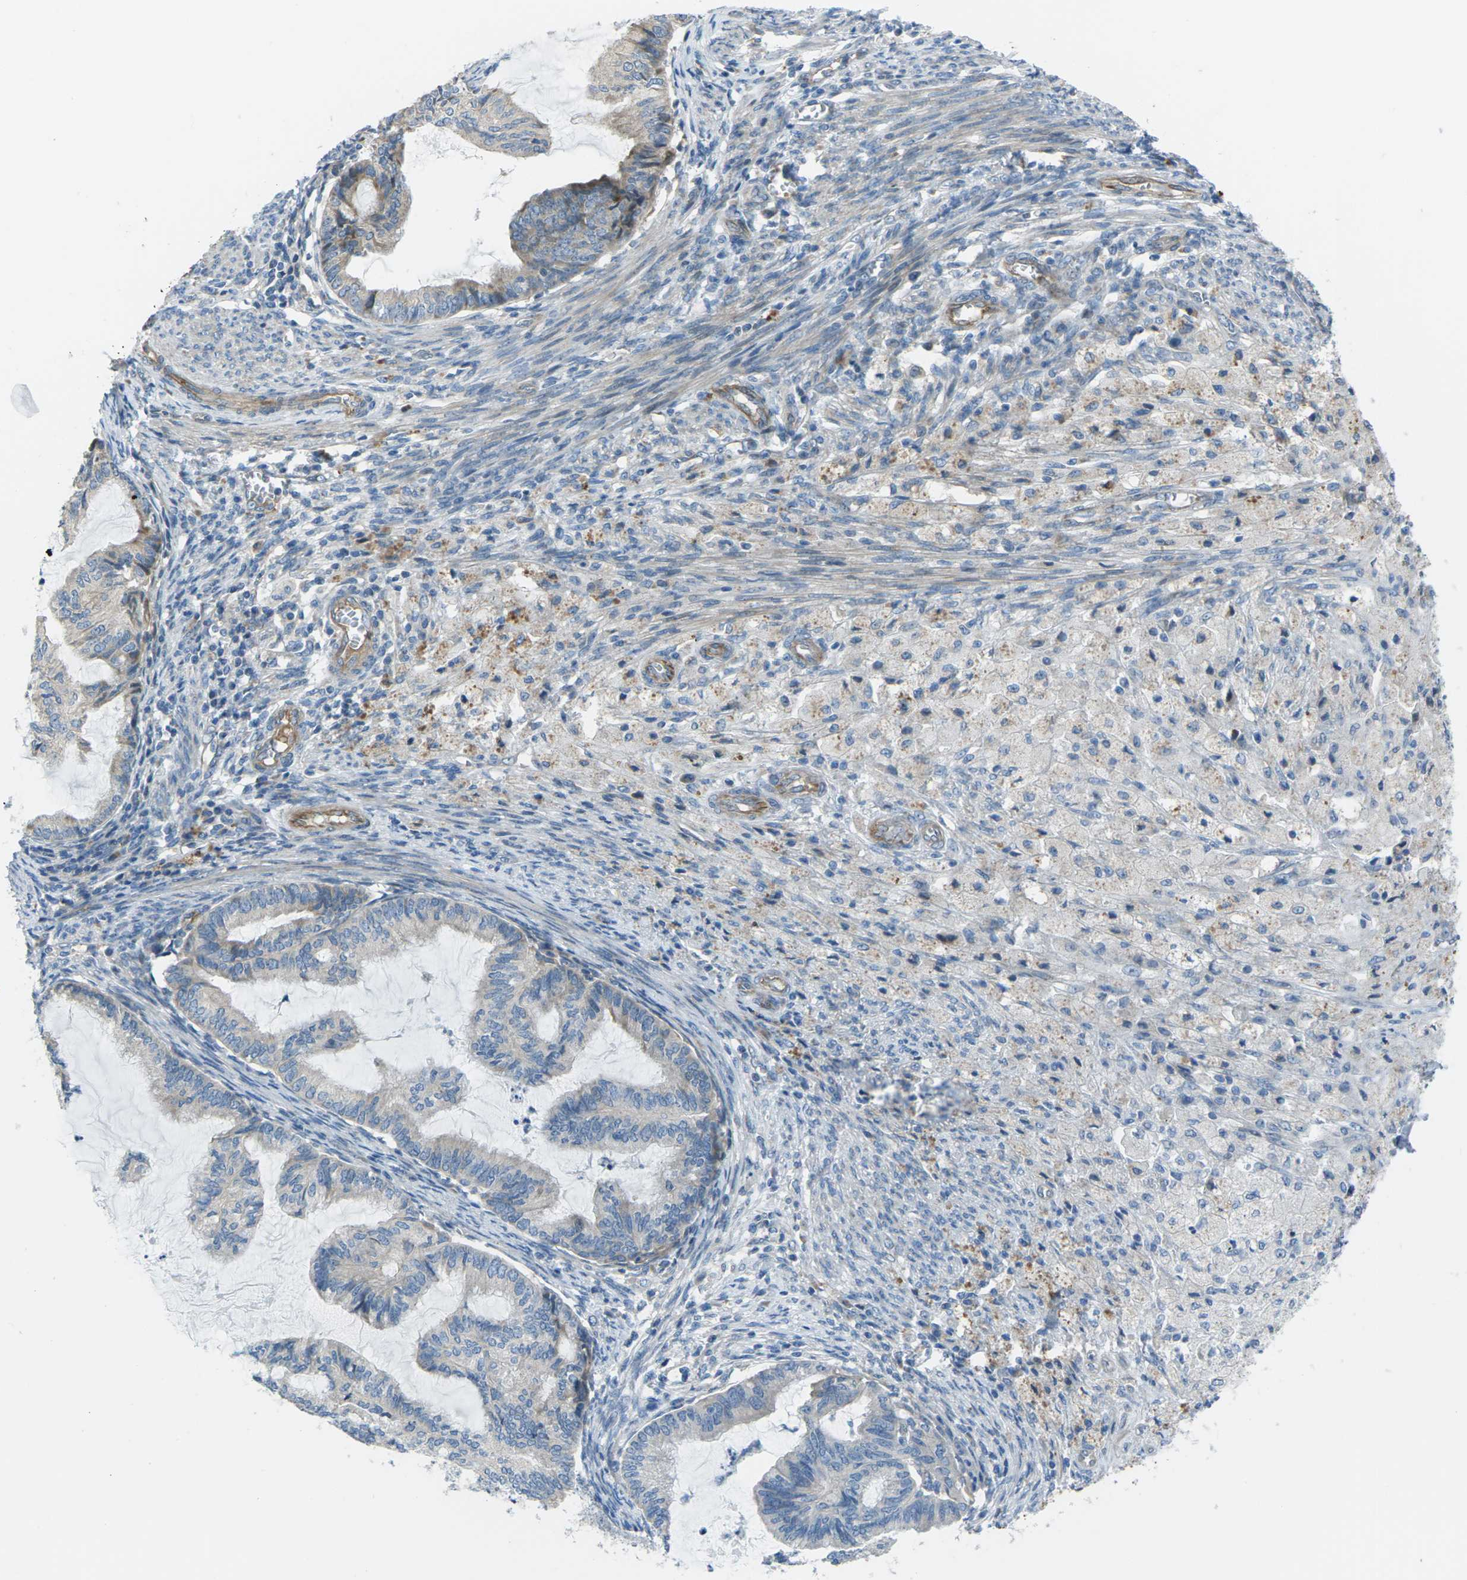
{"staining": {"intensity": "negative", "quantity": "none", "location": "none"}, "tissue": "cervical cancer", "cell_type": "Tumor cells", "image_type": "cancer", "snomed": [{"axis": "morphology", "description": "Normal tissue, NOS"}, {"axis": "morphology", "description": "Adenocarcinoma, NOS"}, {"axis": "topography", "description": "Cervix"}, {"axis": "topography", "description": "Endometrium"}], "caption": "Immunohistochemistry (IHC) of cervical cancer (adenocarcinoma) shows no positivity in tumor cells. (DAB (3,3'-diaminobenzidine) immunohistochemistry (IHC) with hematoxylin counter stain).", "gene": "EDNRA", "patient": {"sex": "female", "age": 86}}